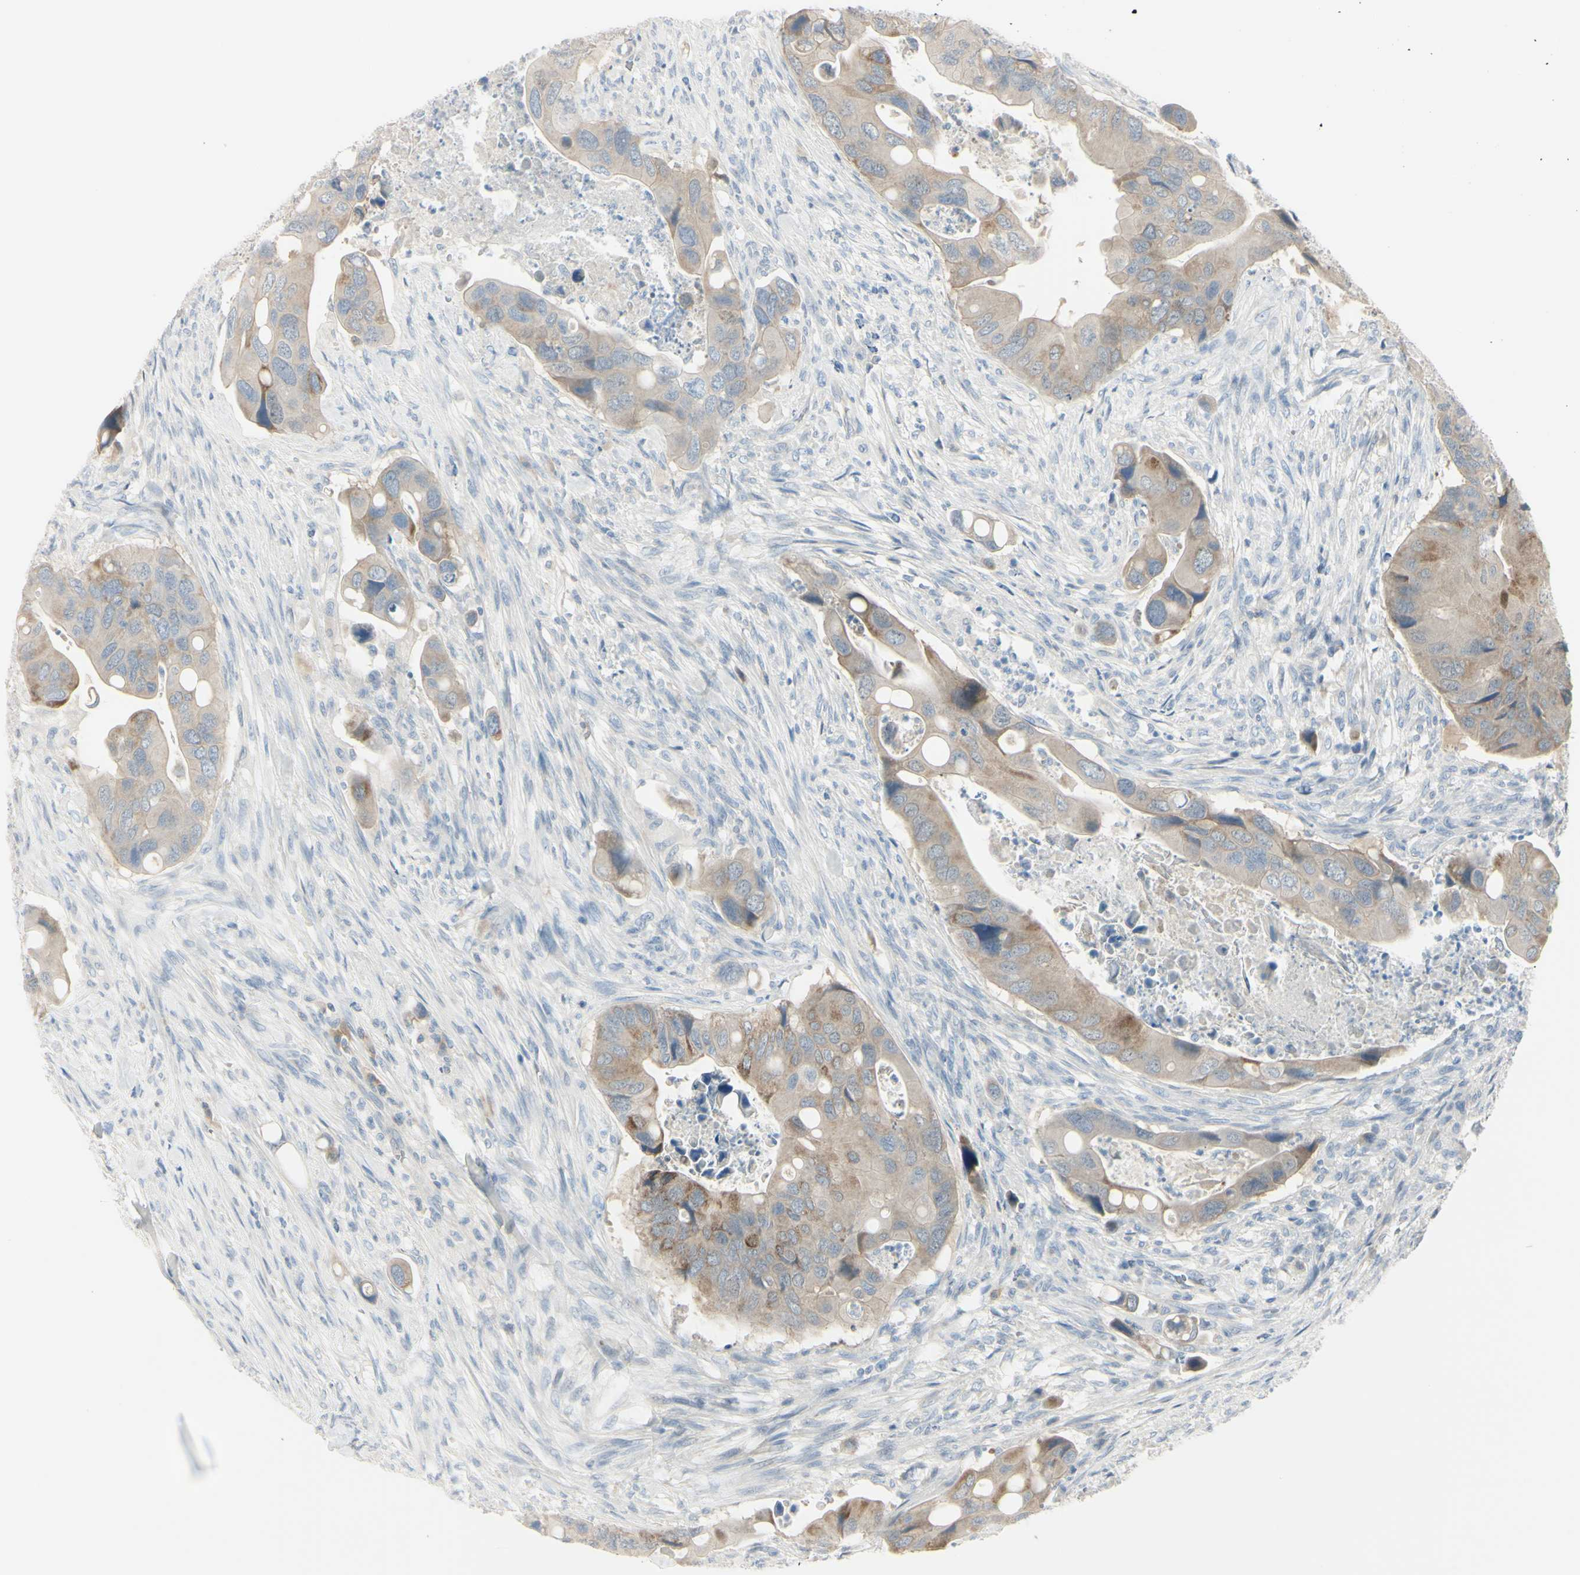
{"staining": {"intensity": "weak", "quantity": ">75%", "location": "cytoplasmic/membranous"}, "tissue": "colorectal cancer", "cell_type": "Tumor cells", "image_type": "cancer", "snomed": [{"axis": "morphology", "description": "Adenocarcinoma, NOS"}, {"axis": "topography", "description": "Rectum"}], "caption": "This image displays IHC staining of human colorectal cancer, with low weak cytoplasmic/membranous staining in about >75% of tumor cells.", "gene": "ASB9", "patient": {"sex": "female", "age": 57}}